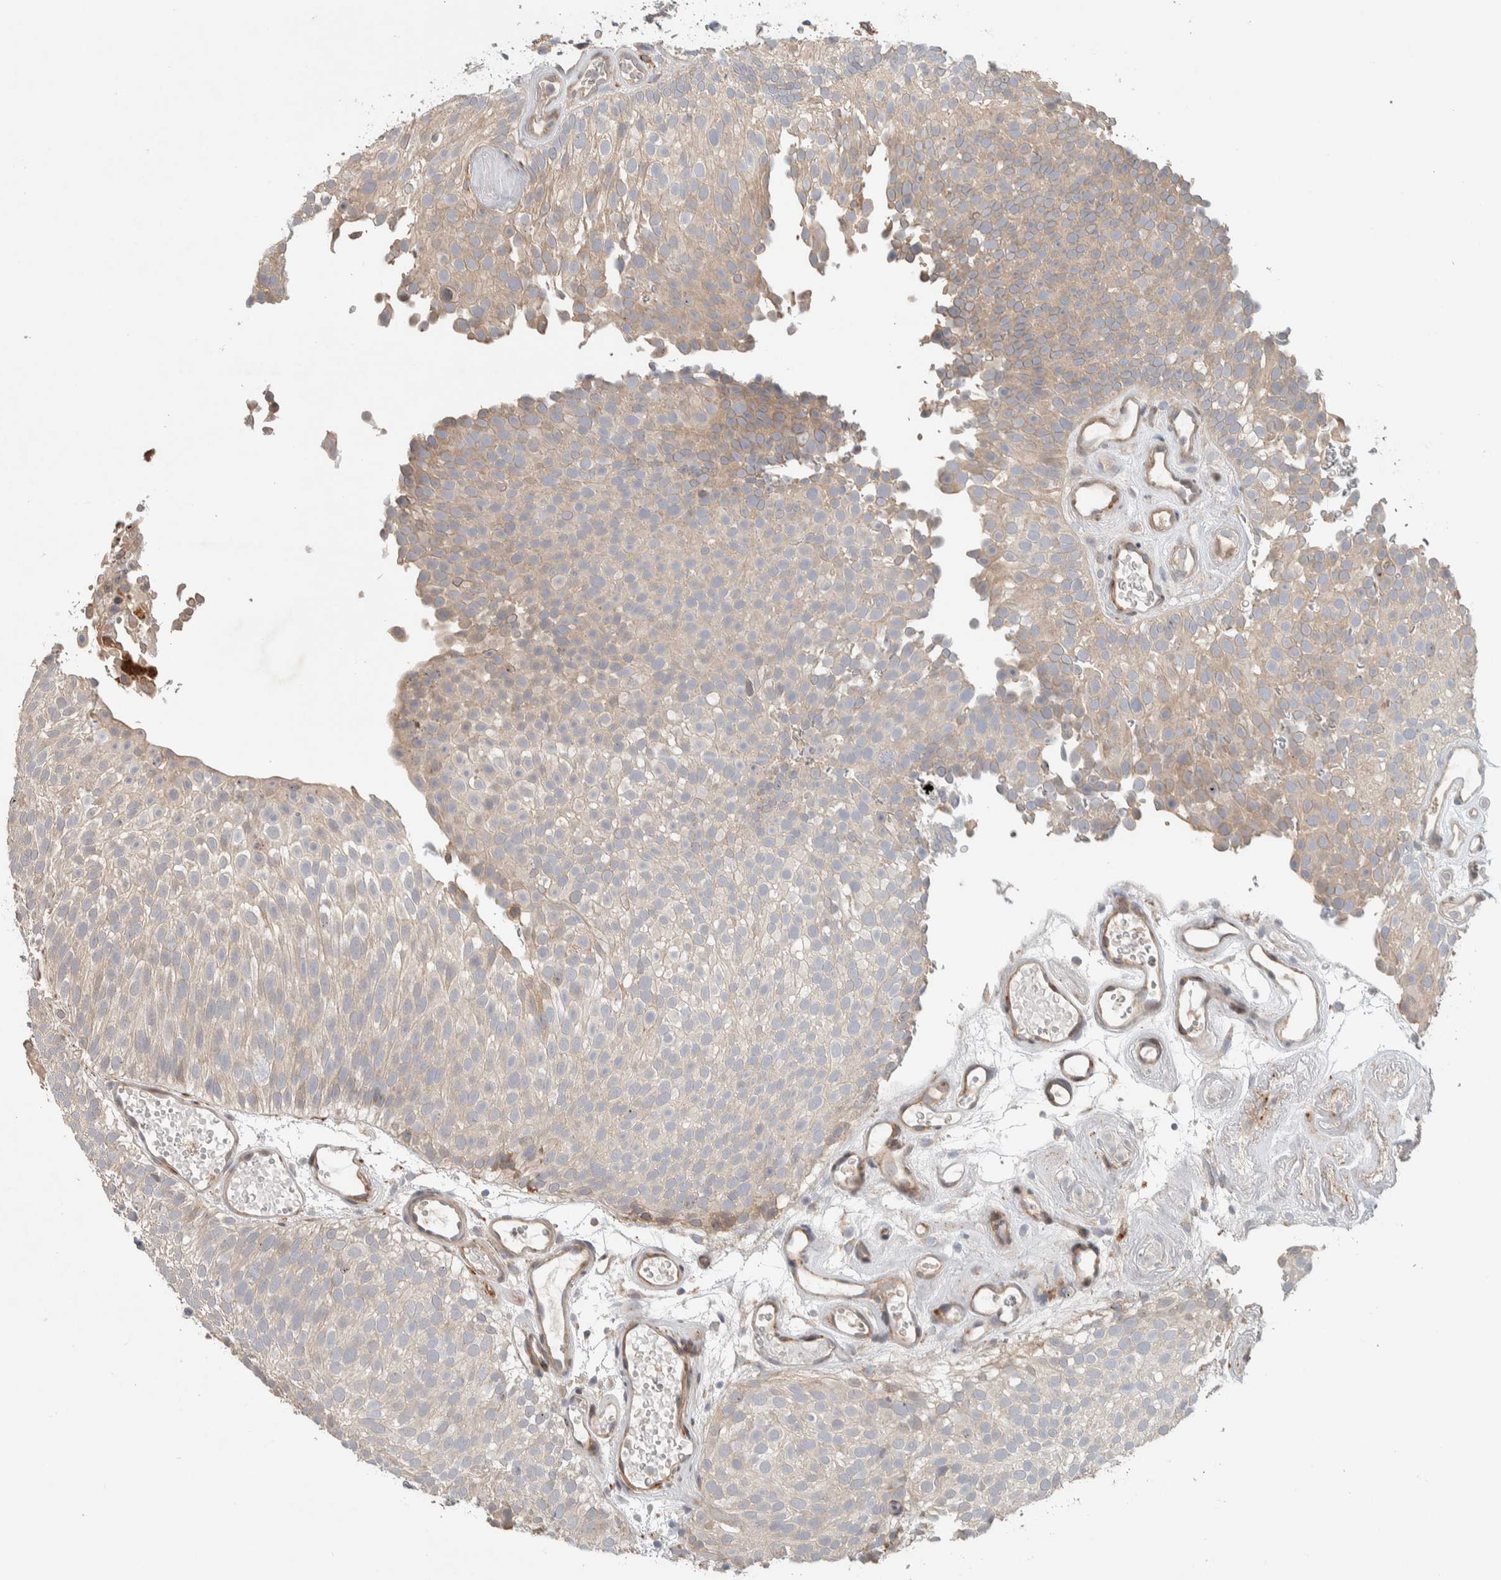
{"staining": {"intensity": "weak", "quantity": "<25%", "location": "cytoplasmic/membranous"}, "tissue": "urothelial cancer", "cell_type": "Tumor cells", "image_type": "cancer", "snomed": [{"axis": "morphology", "description": "Urothelial carcinoma, Low grade"}, {"axis": "topography", "description": "Urinary bladder"}], "caption": "Urothelial cancer was stained to show a protein in brown. There is no significant expression in tumor cells.", "gene": "ADCY8", "patient": {"sex": "male", "age": 78}}